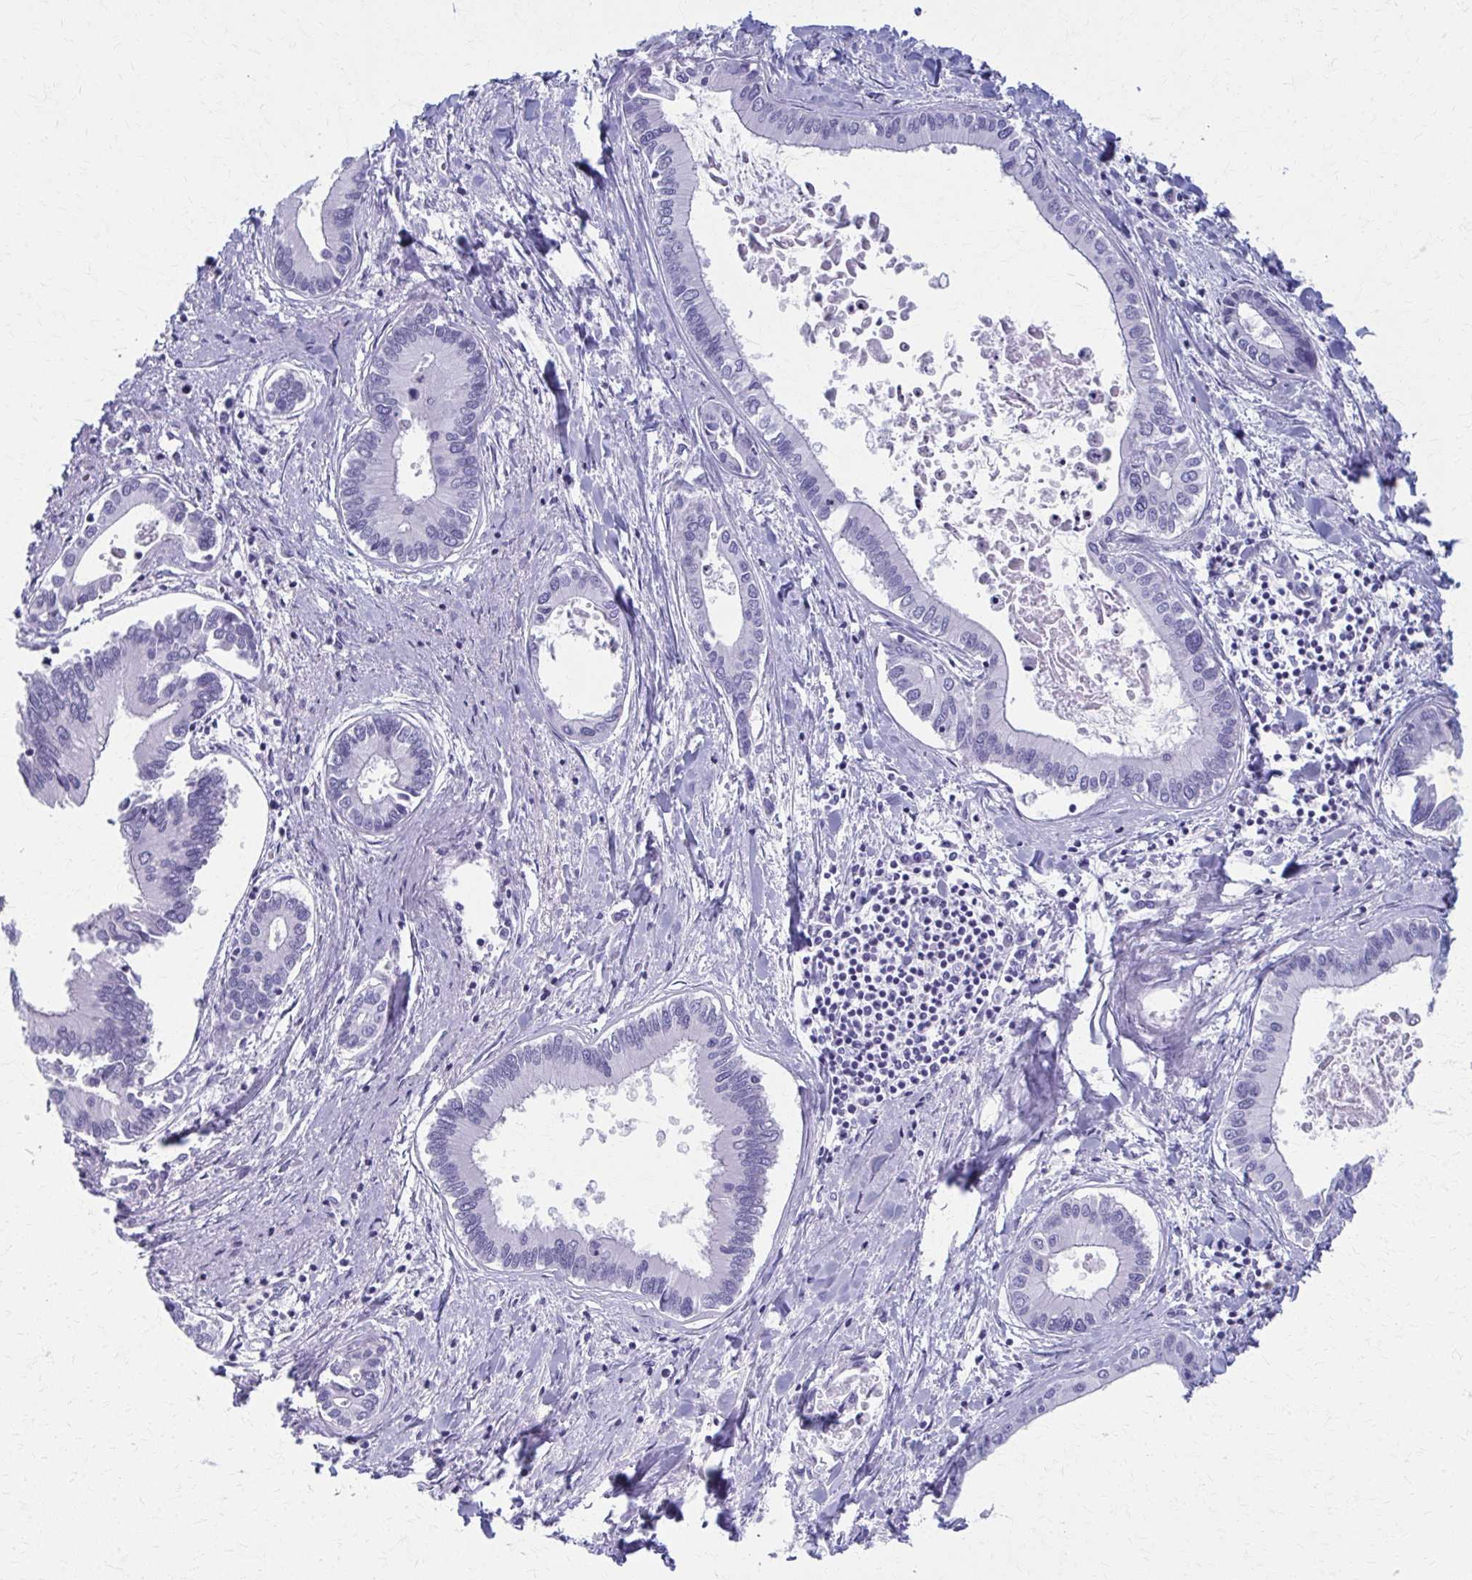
{"staining": {"intensity": "negative", "quantity": "none", "location": "none"}, "tissue": "liver cancer", "cell_type": "Tumor cells", "image_type": "cancer", "snomed": [{"axis": "morphology", "description": "Cholangiocarcinoma"}, {"axis": "topography", "description": "Liver"}], "caption": "There is no significant staining in tumor cells of liver cancer.", "gene": "MPLKIP", "patient": {"sex": "male", "age": 66}}